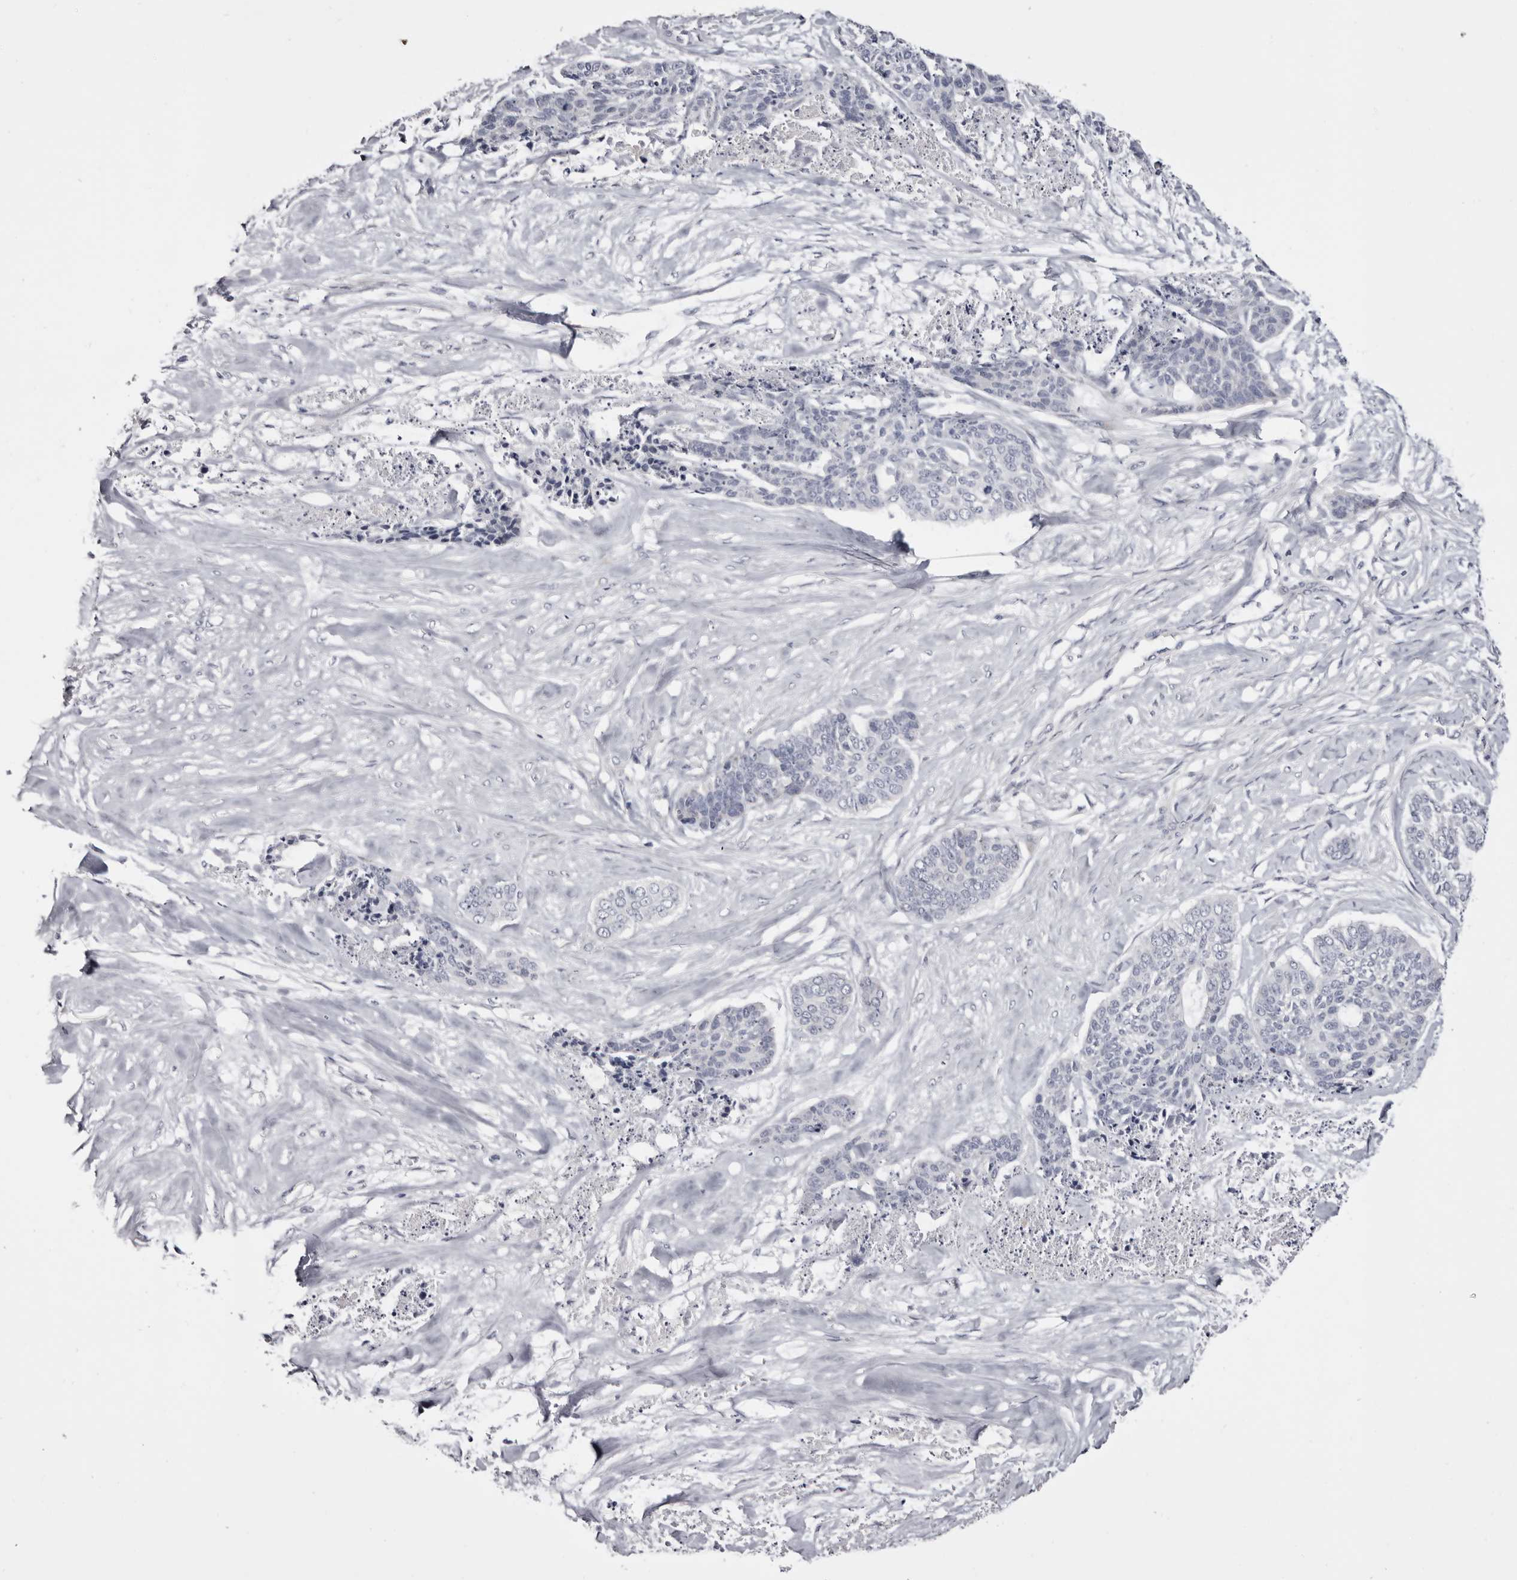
{"staining": {"intensity": "negative", "quantity": "none", "location": "none"}, "tissue": "skin cancer", "cell_type": "Tumor cells", "image_type": "cancer", "snomed": [{"axis": "morphology", "description": "Basal cell carcinoma"}, {"axis": "topography", "description": "Skin"}], "caption": "Human basal cell carcinoma (skin) stained for a protein using immunohistochemistry demonstrates no staining in tumor cells.", "gene": "CASQ1", "patient": {"sex": "female", "age": 64}}